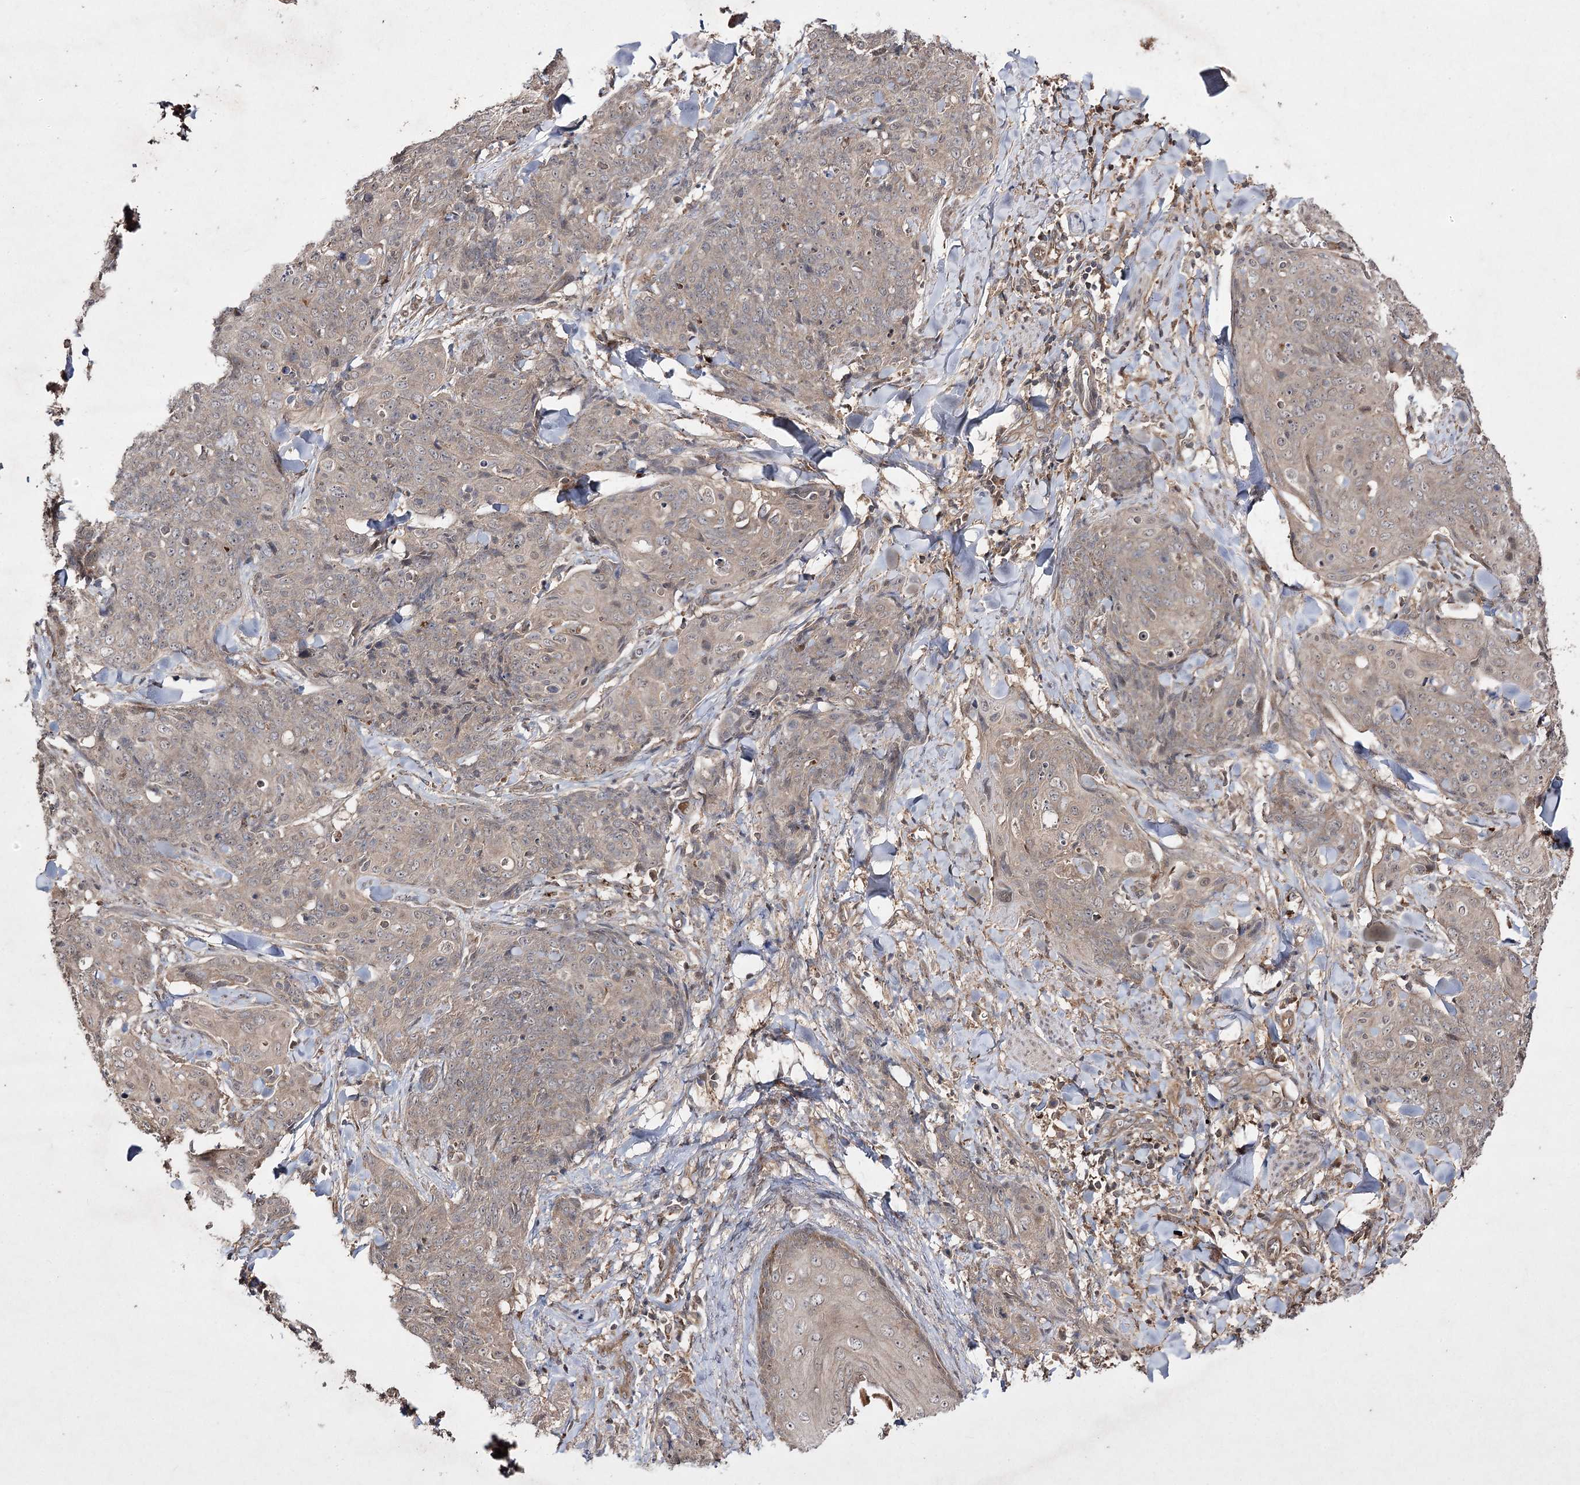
{"staining": {"intensity": "weak", "quantity": ">75%", "location": "cytoplasmic/membranous"}, "tissue": "skin cancer", "cell_type": "Tumor cells", "image_type": "cancer", "snomed": [{"axis": "morphology", "description": "Squamous cell carcinoma, NOS"}, {"axis": "topography", "description": "Skin"}, {"axis": "topography", "description": "Vulva"}], "caption": "Skin cancer (squamous cell carcinoma) stained with immunohistochemistry displays weak cytoplasmic/membranous staining in about >75% of tumor cells. (Stains: DAB in brown, nuclei in blue, Microscopy: brightfield microscopy at high magnification).", "gene": "FANCL", "patient": {"sex": "female", "age": 85}}